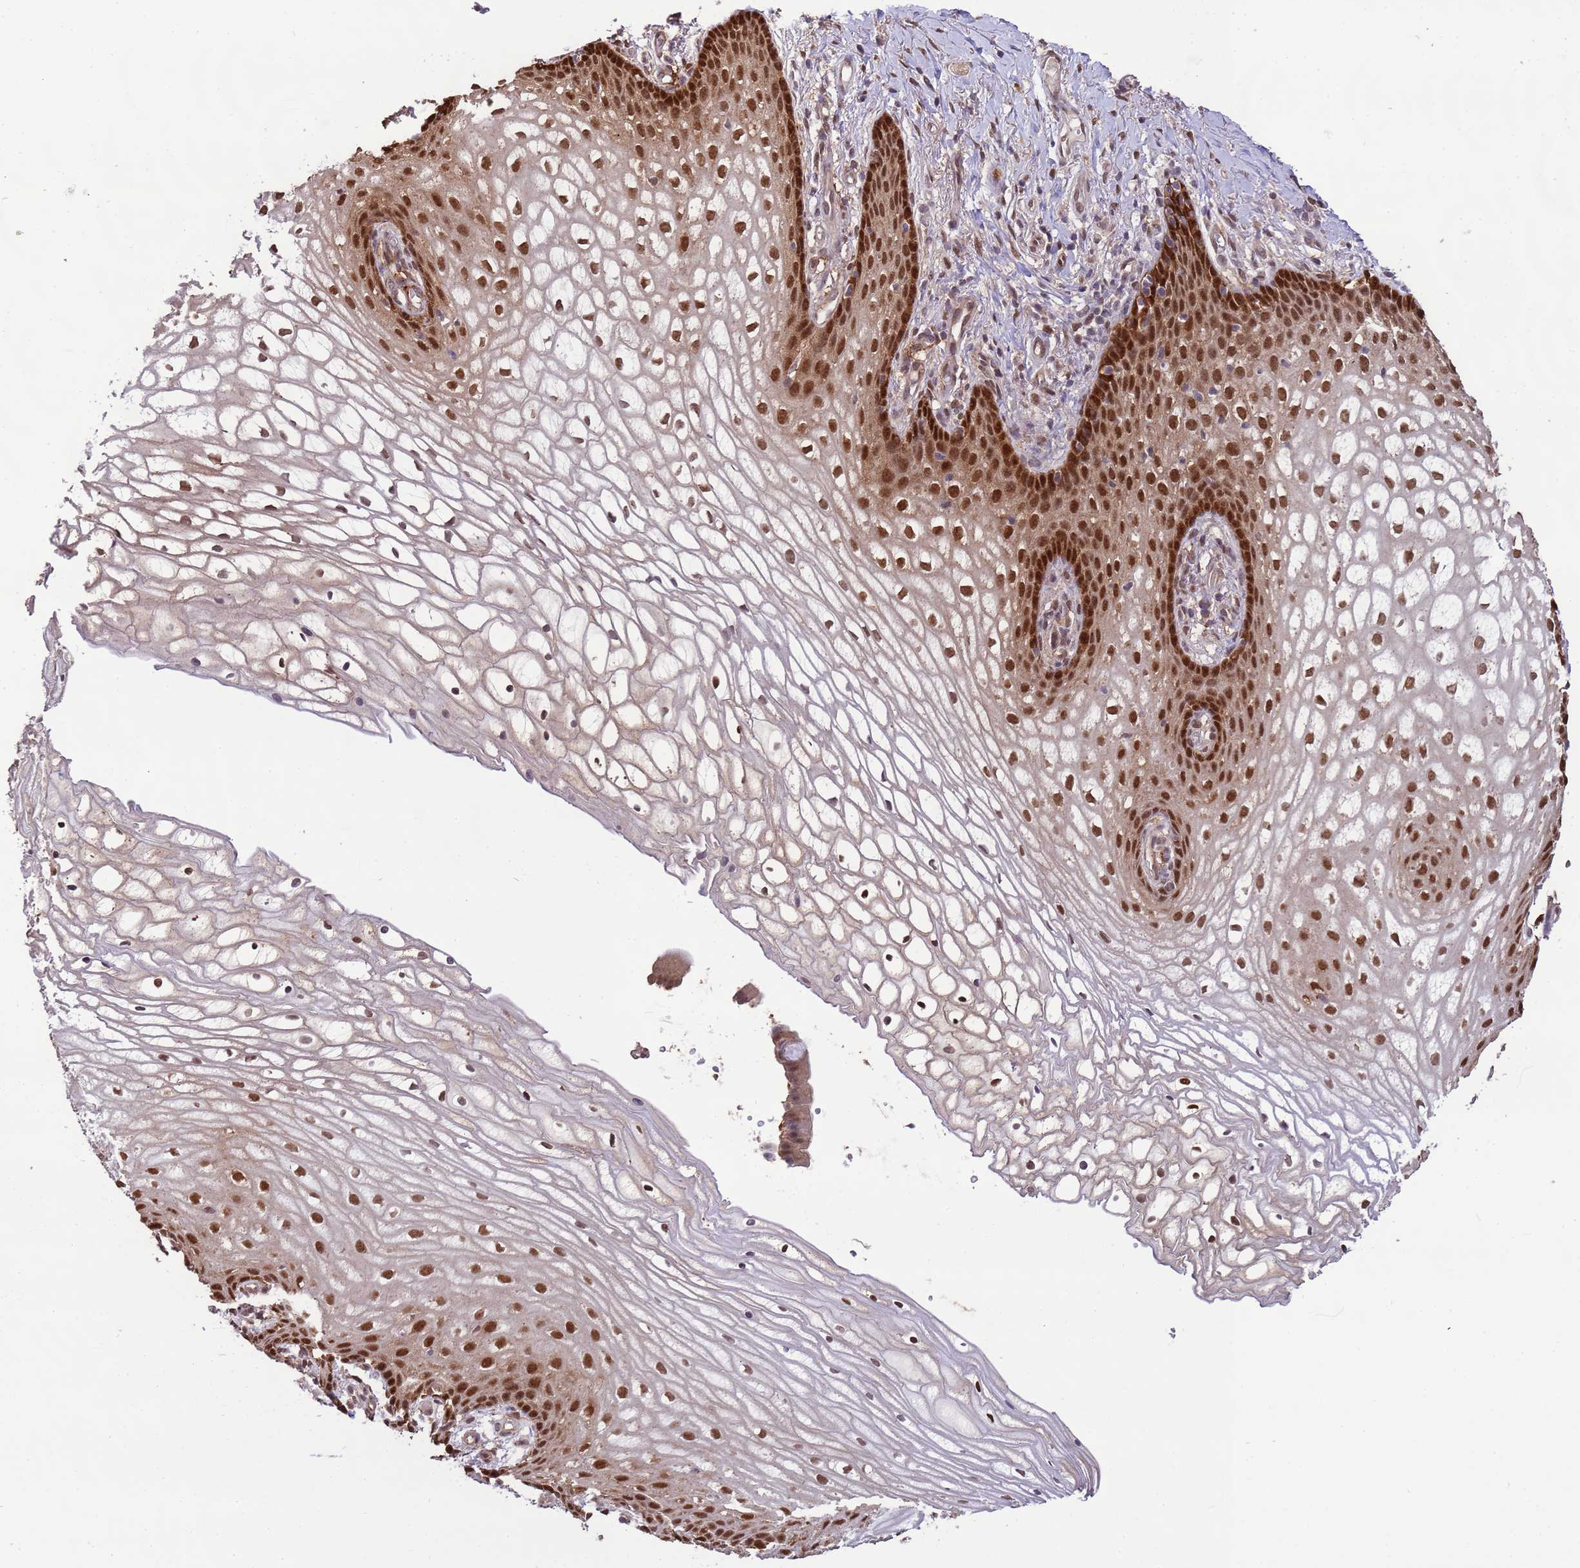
{"staining": {"intensity": "strong", "quantity": ">75%", "location": "nuclear"}, "tissue": "vagina", "cell_type": "Squamous epithelial cells", "image_type": "normal", "snomed": [{"axis": "morphology", "description": "Normal tissue, NOS"}, {"axis": "topography", "description": "Vagina"}], "caption": "Immunohistochemical staining of unremarkable vagina displays strong nuclear protein positivity in about >75% of squamous epithelial cells.", "gene": "ZBTB5", "patient": {"sex": "female", "age": 60}}